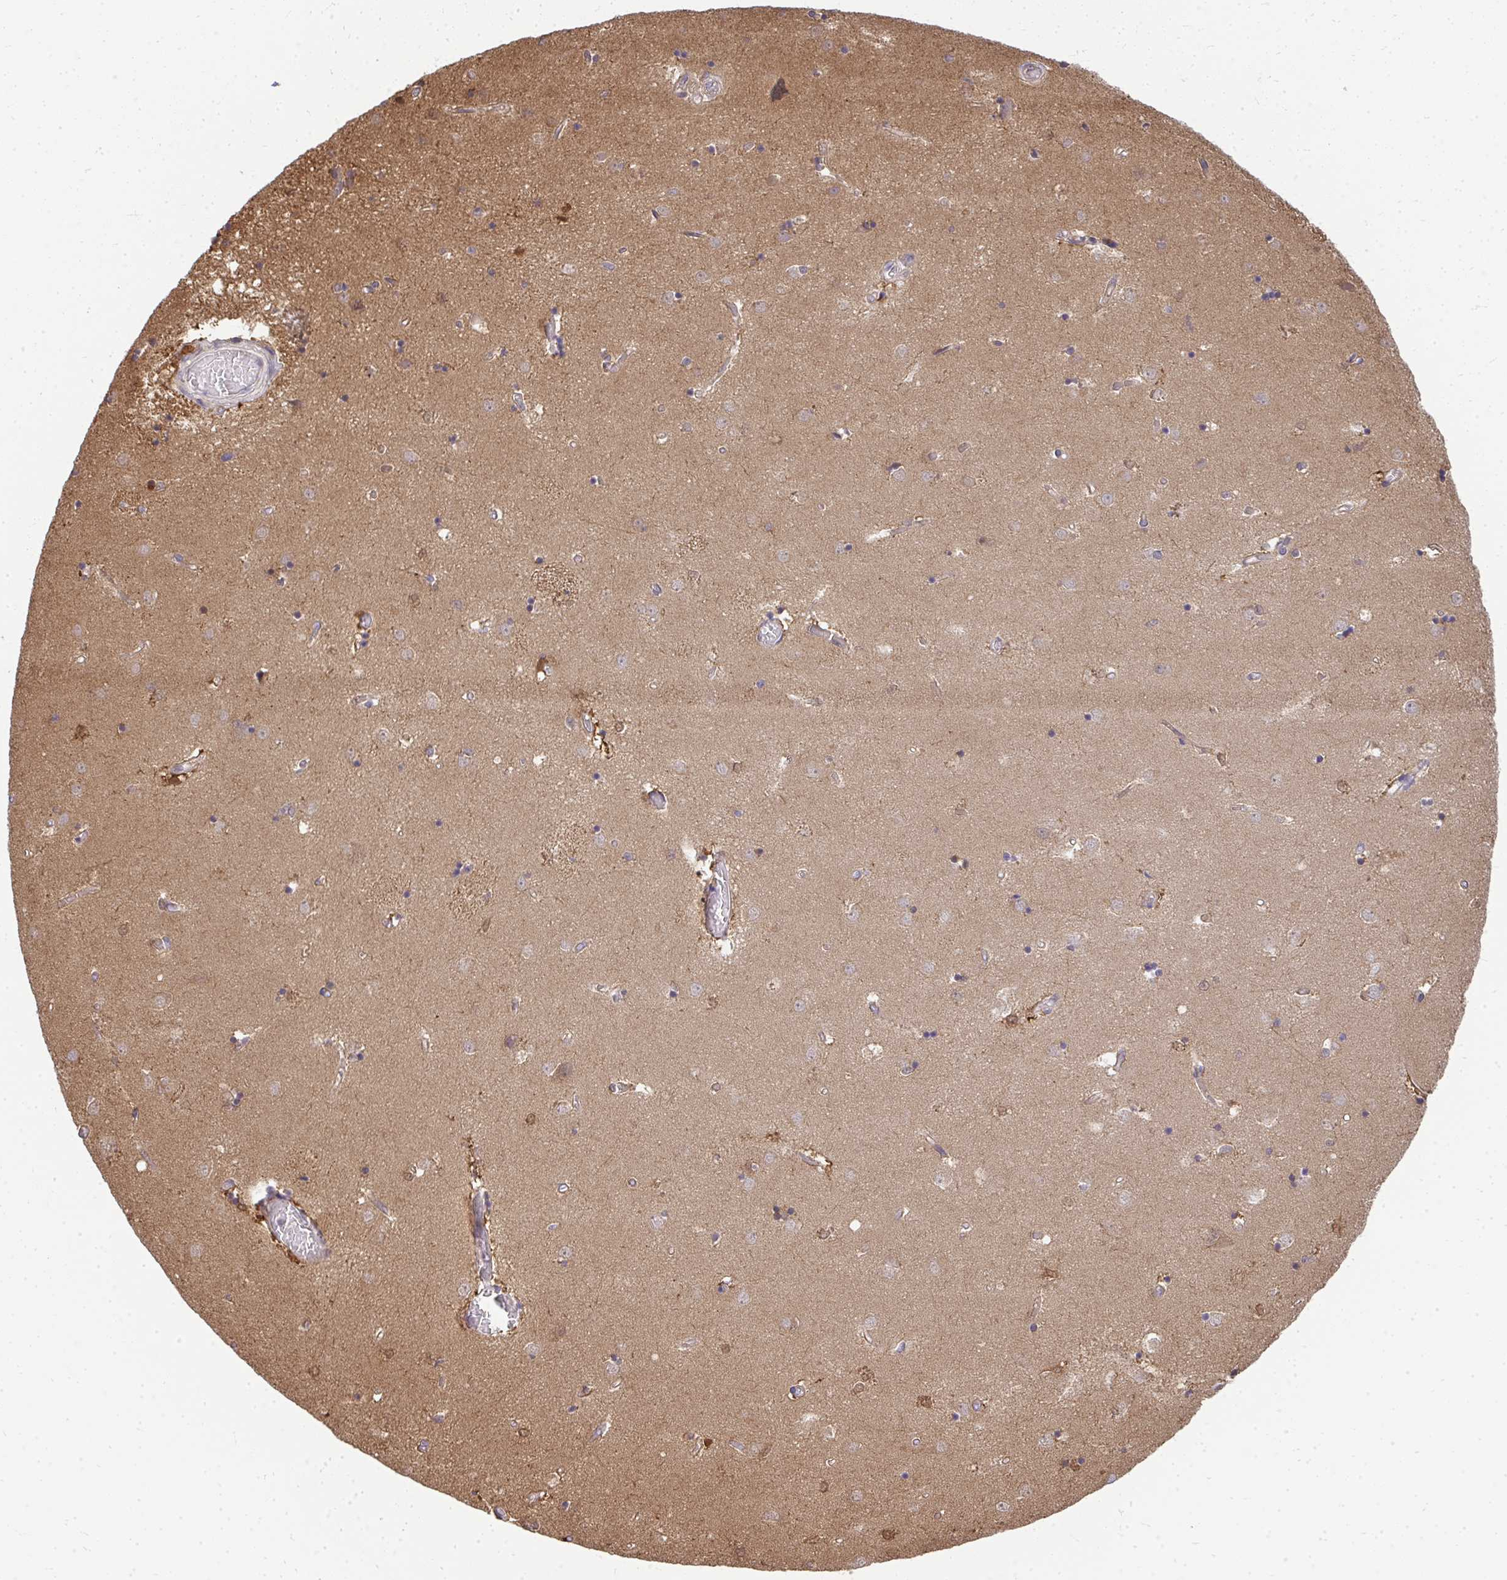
{"staining": {"intensity": "moderate", "quantity": "25%-75%", "location": "cytoplasmic/membranous,nuclear"}, "tissue": "caudate", "cell_type": "Glial cells", "image_type": "normal", "snomed": [{"axis": "morphology", "description": "Normal tissue, NOS"}, {"axis": "topography", "description": "Lateral ventricle wall"}], "caption": "Caudate stained with DAB (3,3'-diaminobenzidine) IHC reveals medium levels of moderate cytoplasmic/membranous,nuclear staining in about 25%-75% of glial cells. Nuclei are stained in blue.", "gene": "HDHD2", "patient": {"sex": "male", "age": 54}}